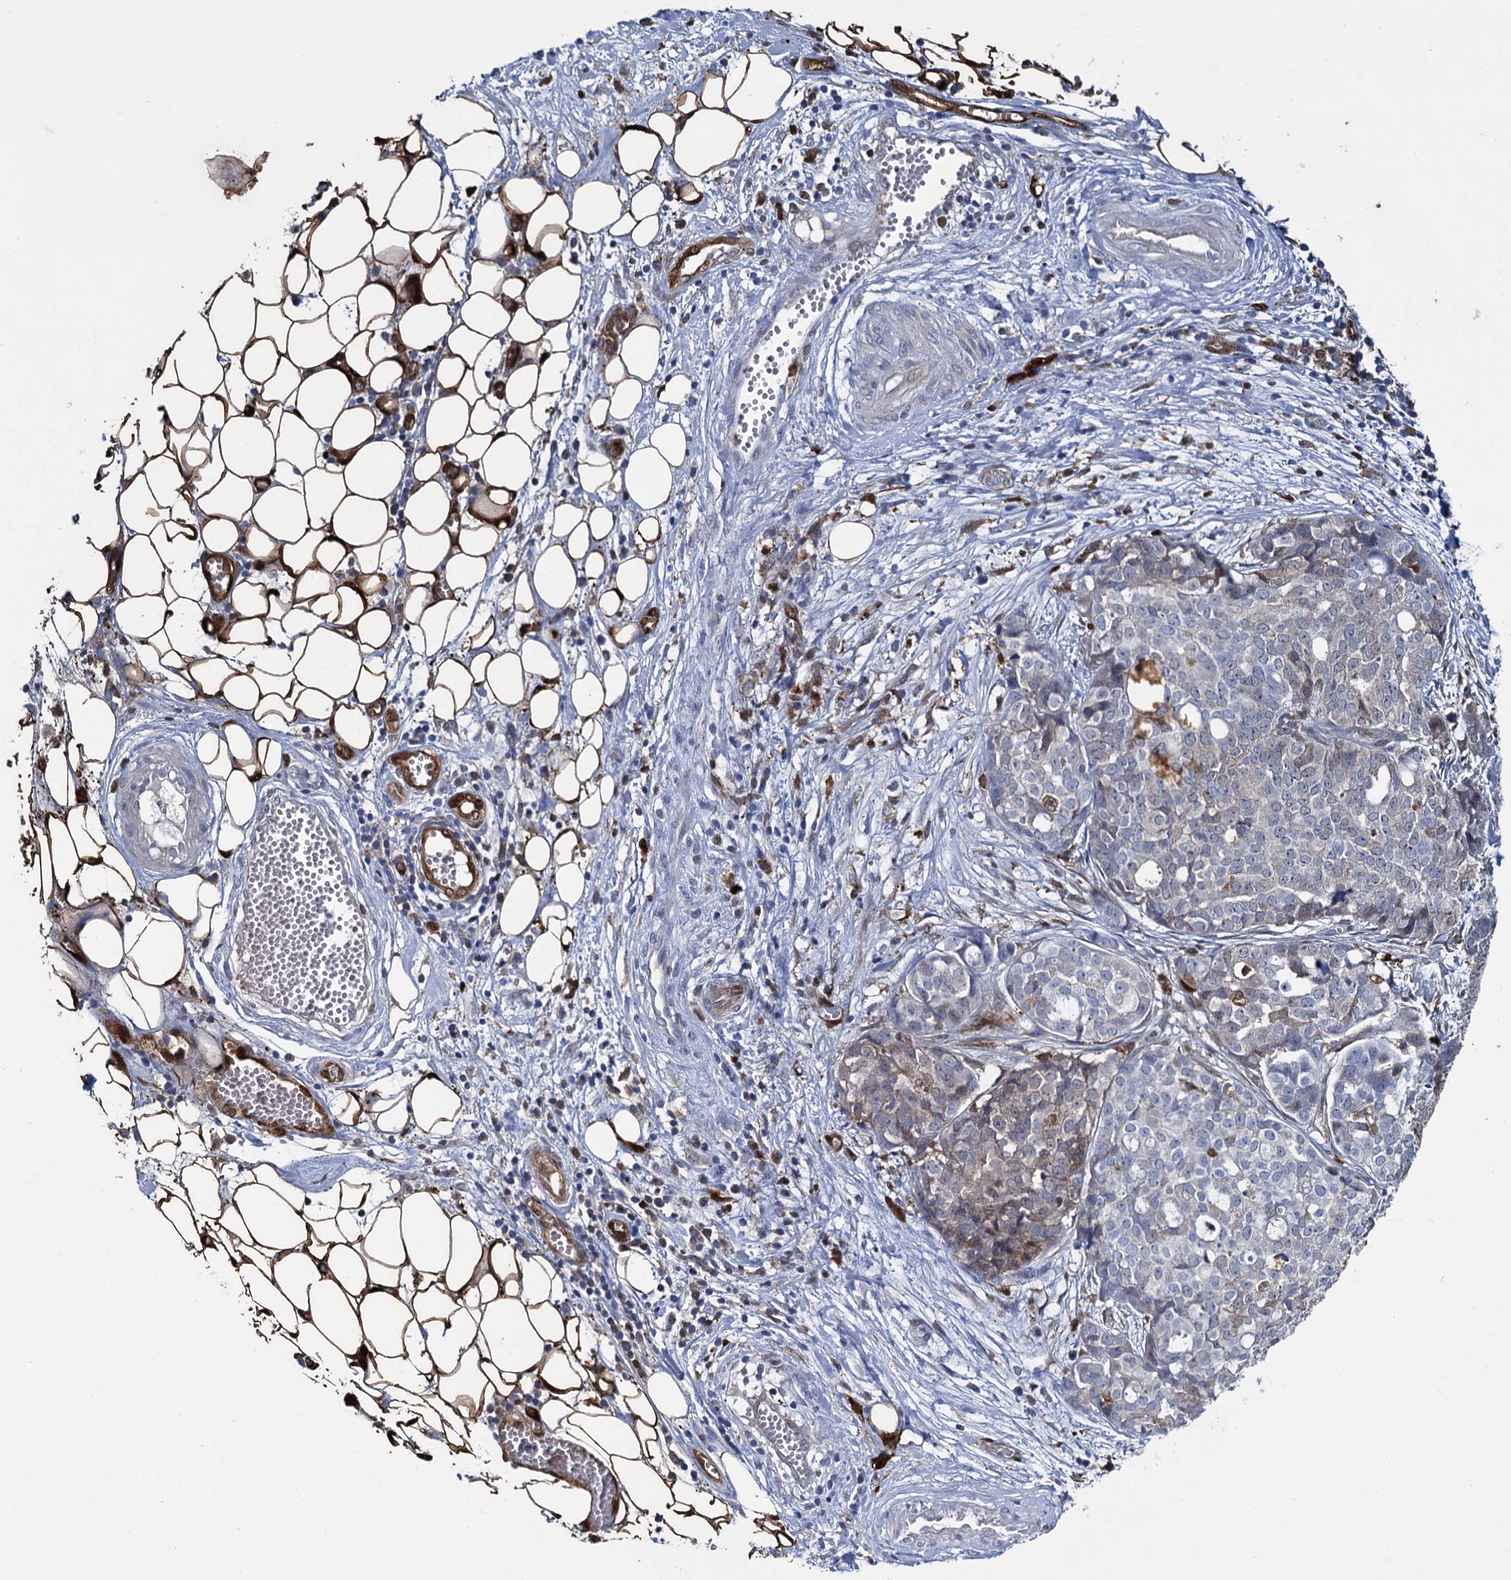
{"staining": {"intensity": "negative", "quantity": "none", "location": "none"}, "tissue": "ovarian cancer", "cell_type": "Tumor cells", "image_type": "cancer", "snomed": [{"axis": "morphology", "description": "Cystadenocarcinoma, serous, NOS"}, {"axis": "topography", "description": "Soft tissue"}, {"axis": "topography", "description": "Ovary"}], "caption": "Image shows no protein expression in tumor cells of serous cystadenocarcinoma (ovarian) tissue.", "gene": "FABP5", "patient": {"sex": "female", "age": 57}}